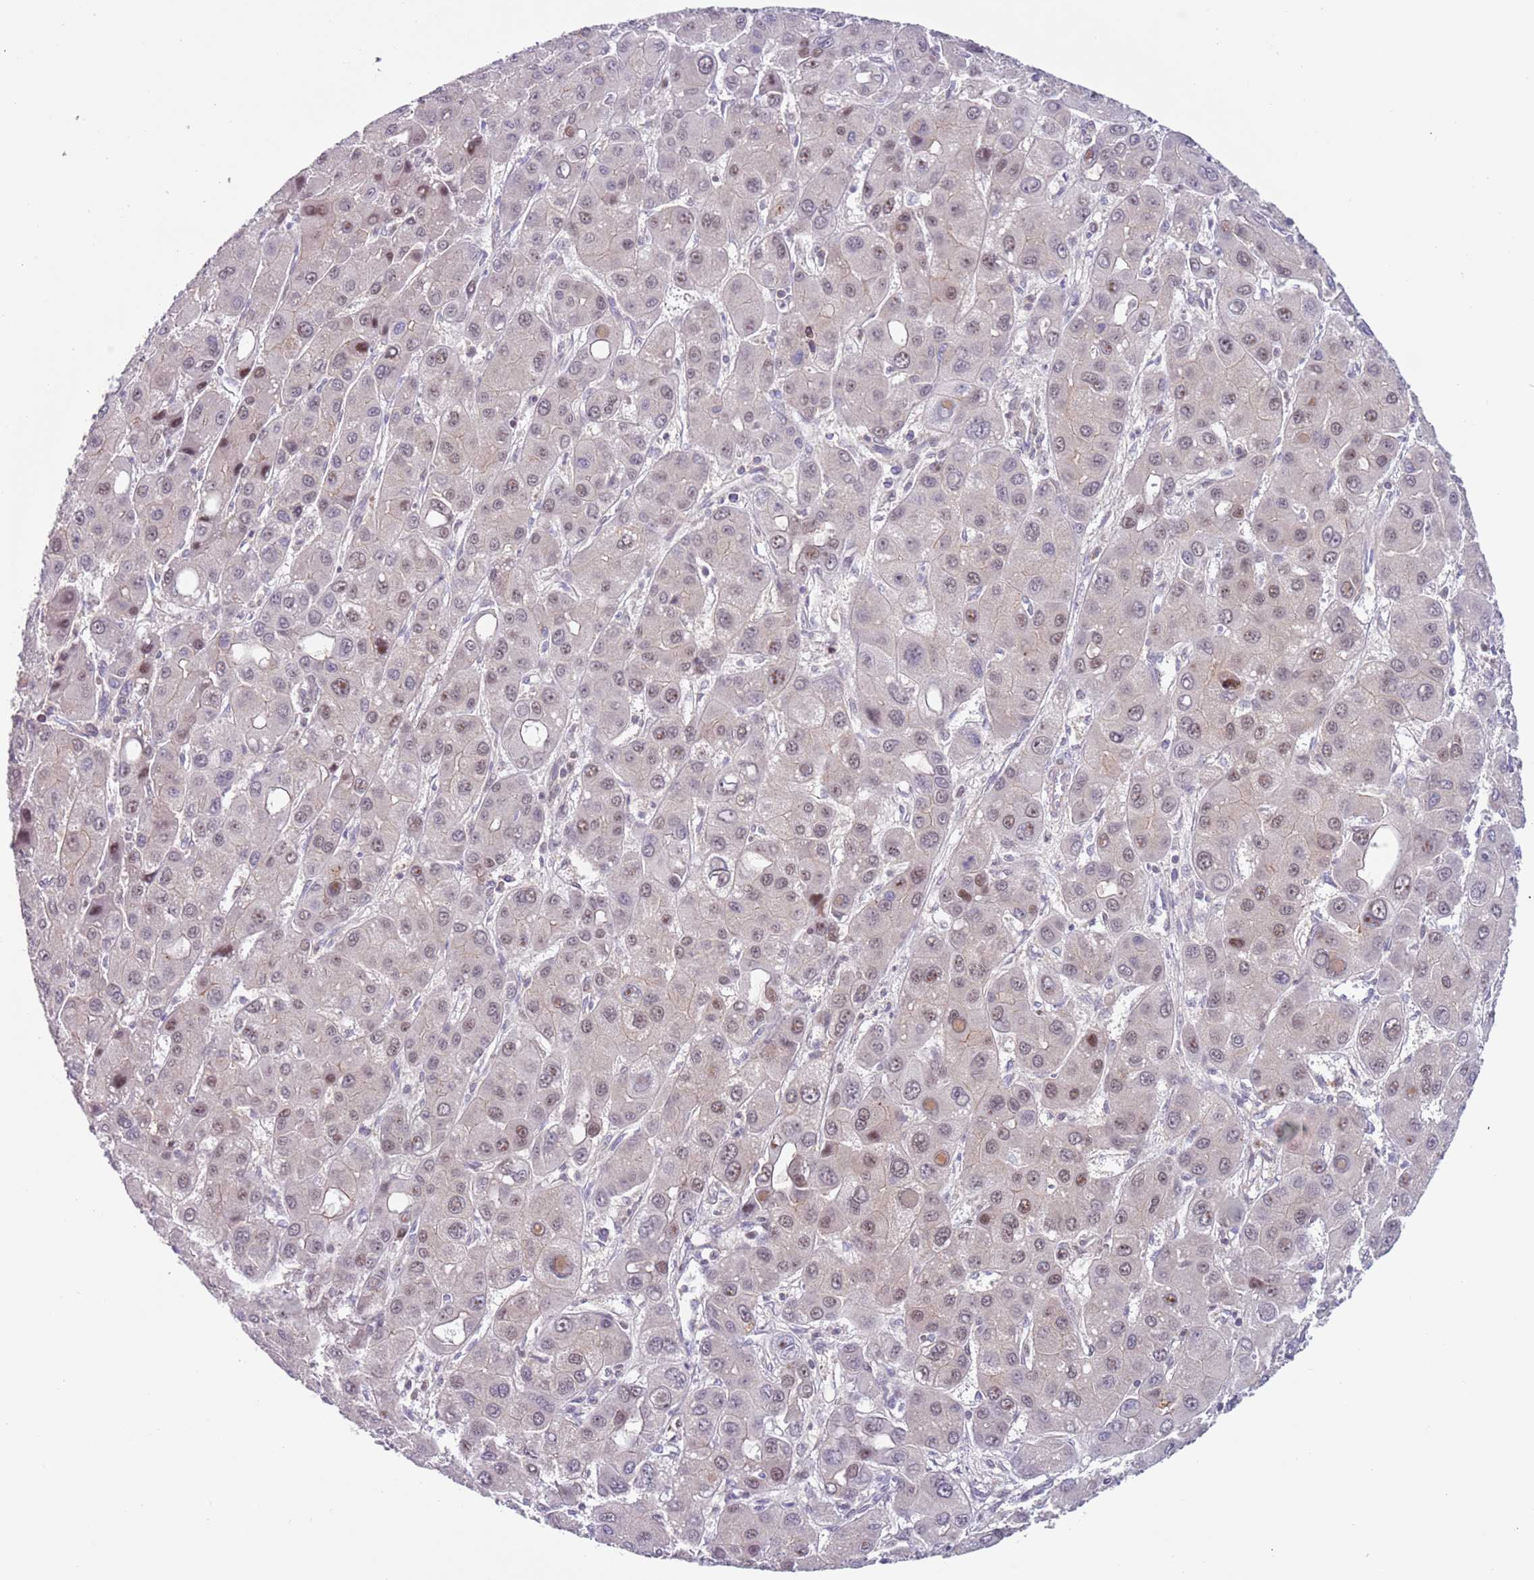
{"staining": {"intensity": "moderate", "quantity": "<25%", "location": "nuclear"}, "tissue": "liver cancer", "cell_type": "Tumor cells", "image_type": "cancer", "snomed": [{"axis": "morphology", "description": "Carcinoma, Hepatocellular, NOS"}, {"axis": "topography", "description": "Liver"}], "caption": "Human liver cancer (hepatocellular carcinoma) stained with a protein marker shows moderate staining in tumor cells.", "gene": "RMND5B", "patient": {"sex": "male", "age": 55}}